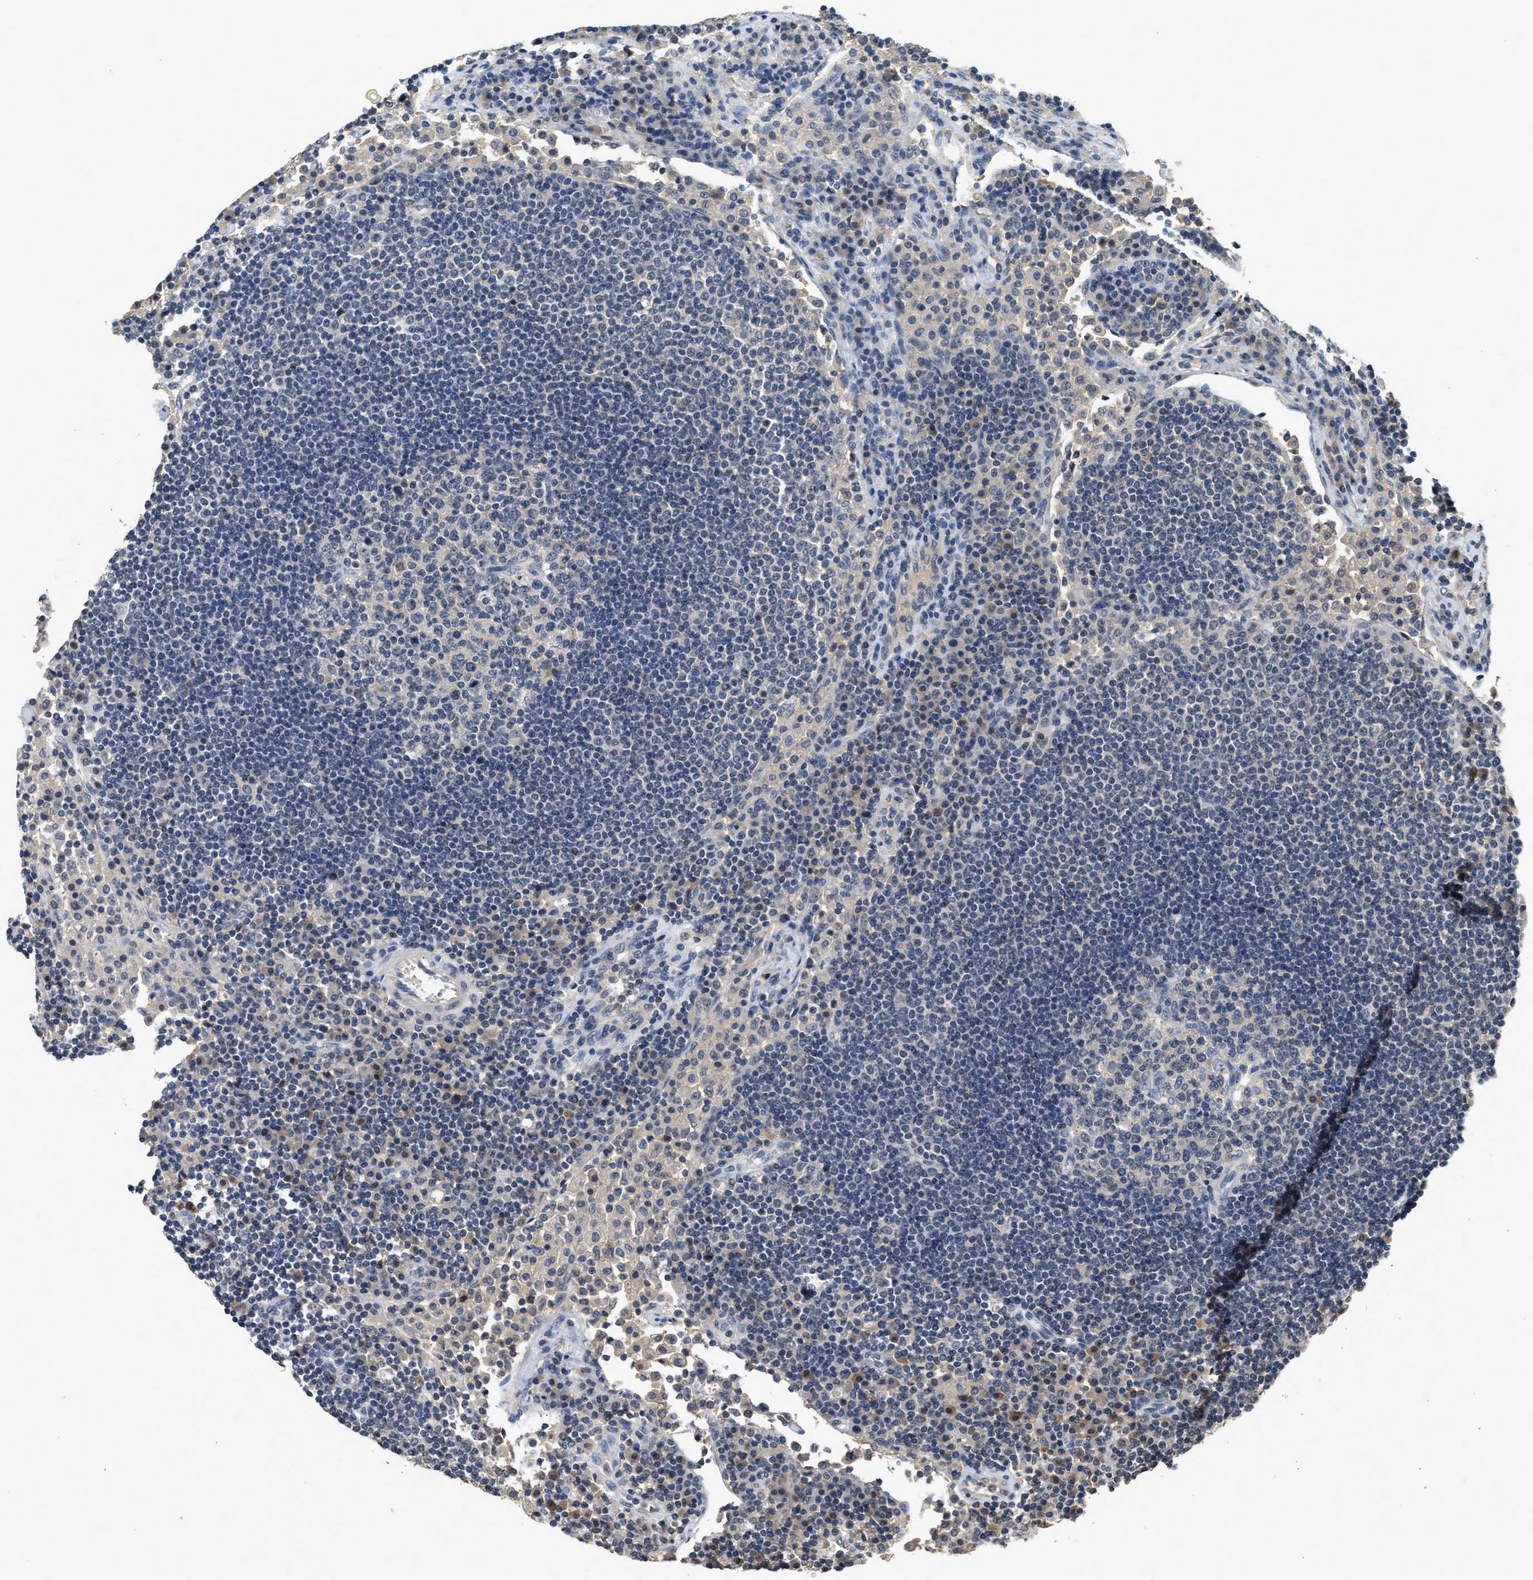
{"staining": {"intensity": "negative", "quantity": "none", "location": "none"}, "tissue": "lymph node", "cell_type": "Germinal center cells", "image_type": "normal", "snomed": [{"axis": "morphology", "description": "Normal tissue, NOS"}, {"axis": "topography", "description": "Lymph node"}], "caption": "This histopathology image is of unremarkable lymph node stained with immunohistochemistry (IHC) to label a protein in brown with the nuclei are counter-stained blue. There is no positivity in germinal center cells. Nuclei are stained in blue.", "gene": "INHA", "patient": {"sex": "female", "age": 53}}